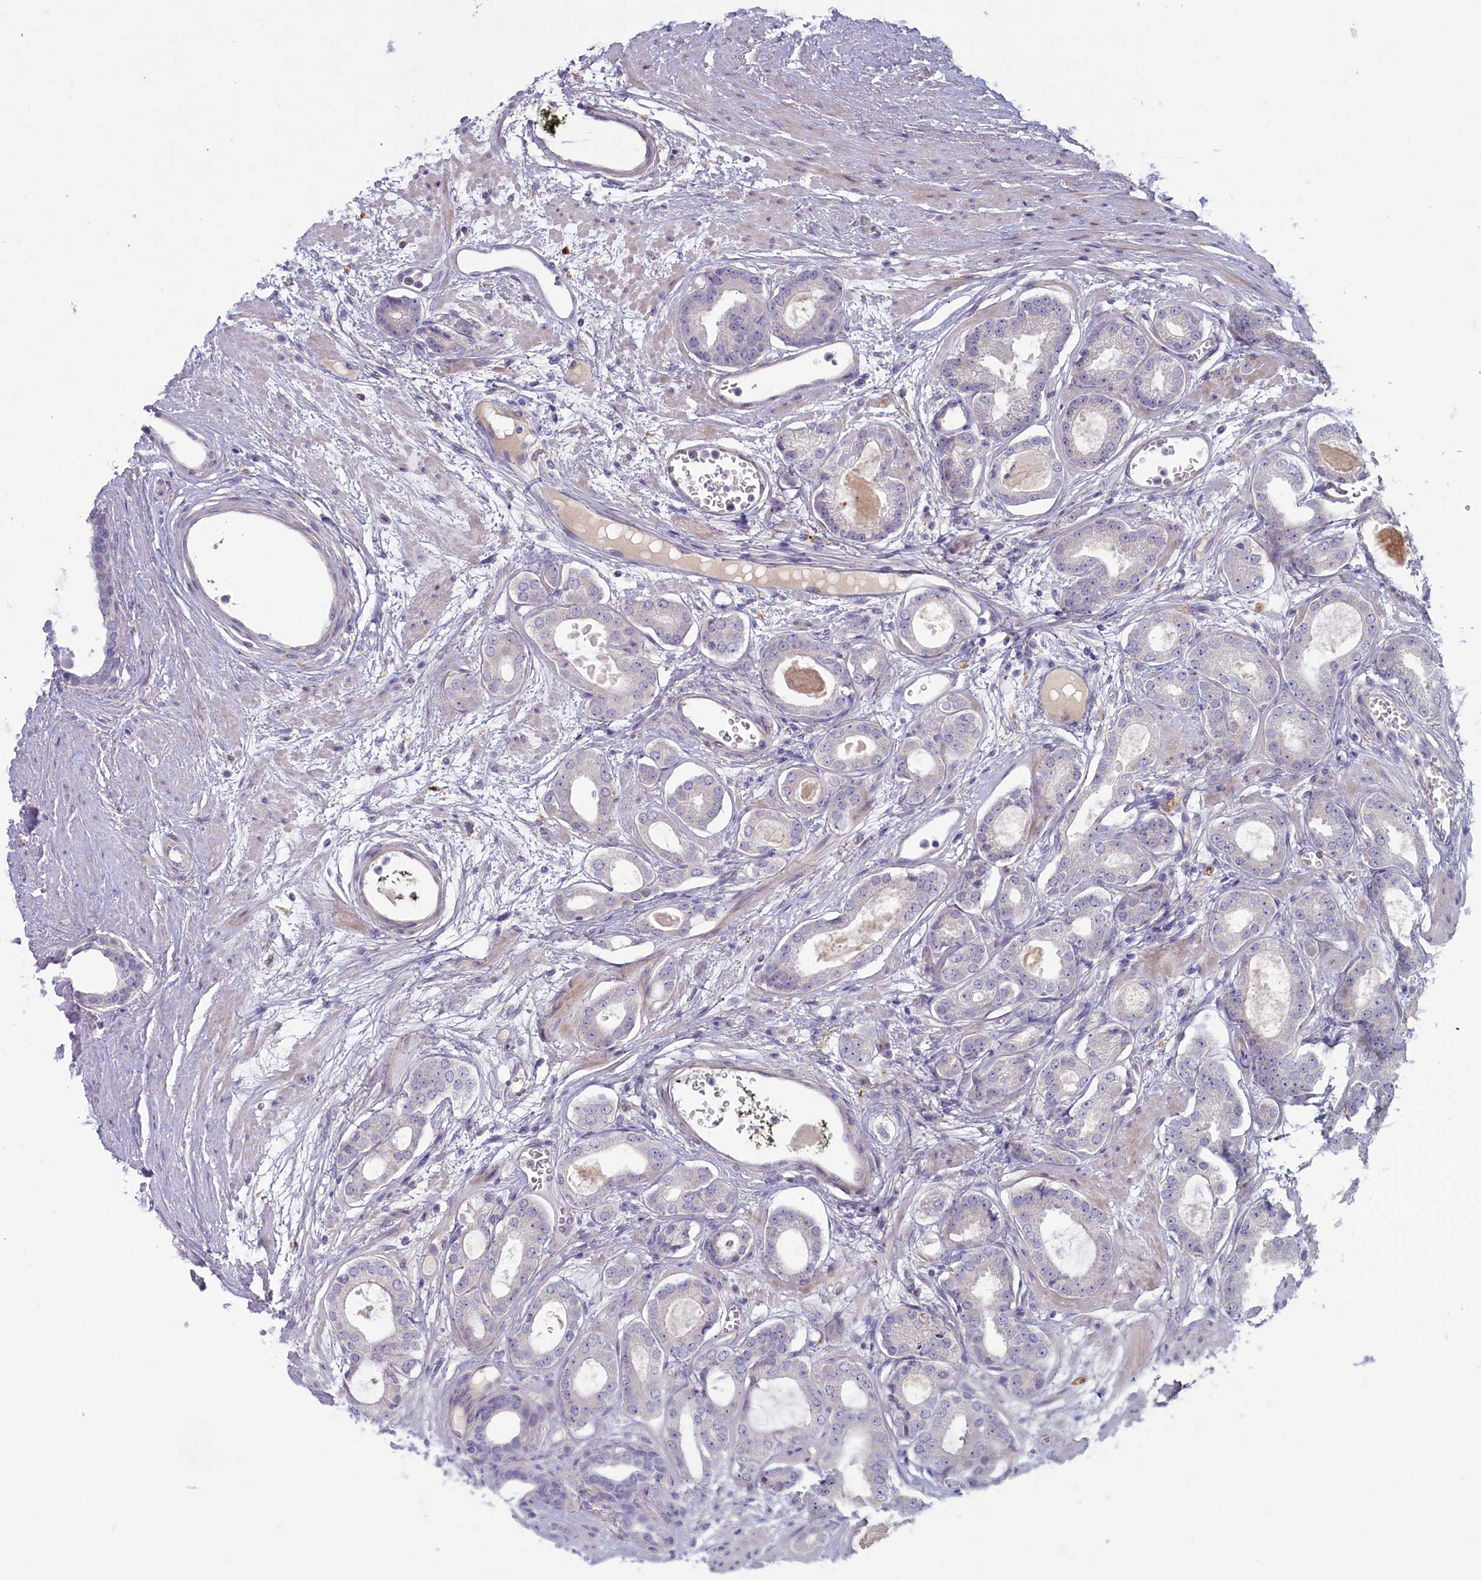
{"staining": {"intensity": "negative", "quantity": "none", "location": "none"}, "tissue": "prostate cancer", "cell_type": "Tumor cells", "image_type": "cancer", "snomed": [{"axis": "morphology", "description": "Adenocarcinoma, Low grade"}, {"axis": "topography", "description": "Prostate"}], "caption": "High power microscopy micrograph of an immunohistochemistry histopathology image of prostate cancer, revealing no significant staining in tumor cells.", "gene": "PLEKHG6", "patient": {"sex": "male", "age": 60}}